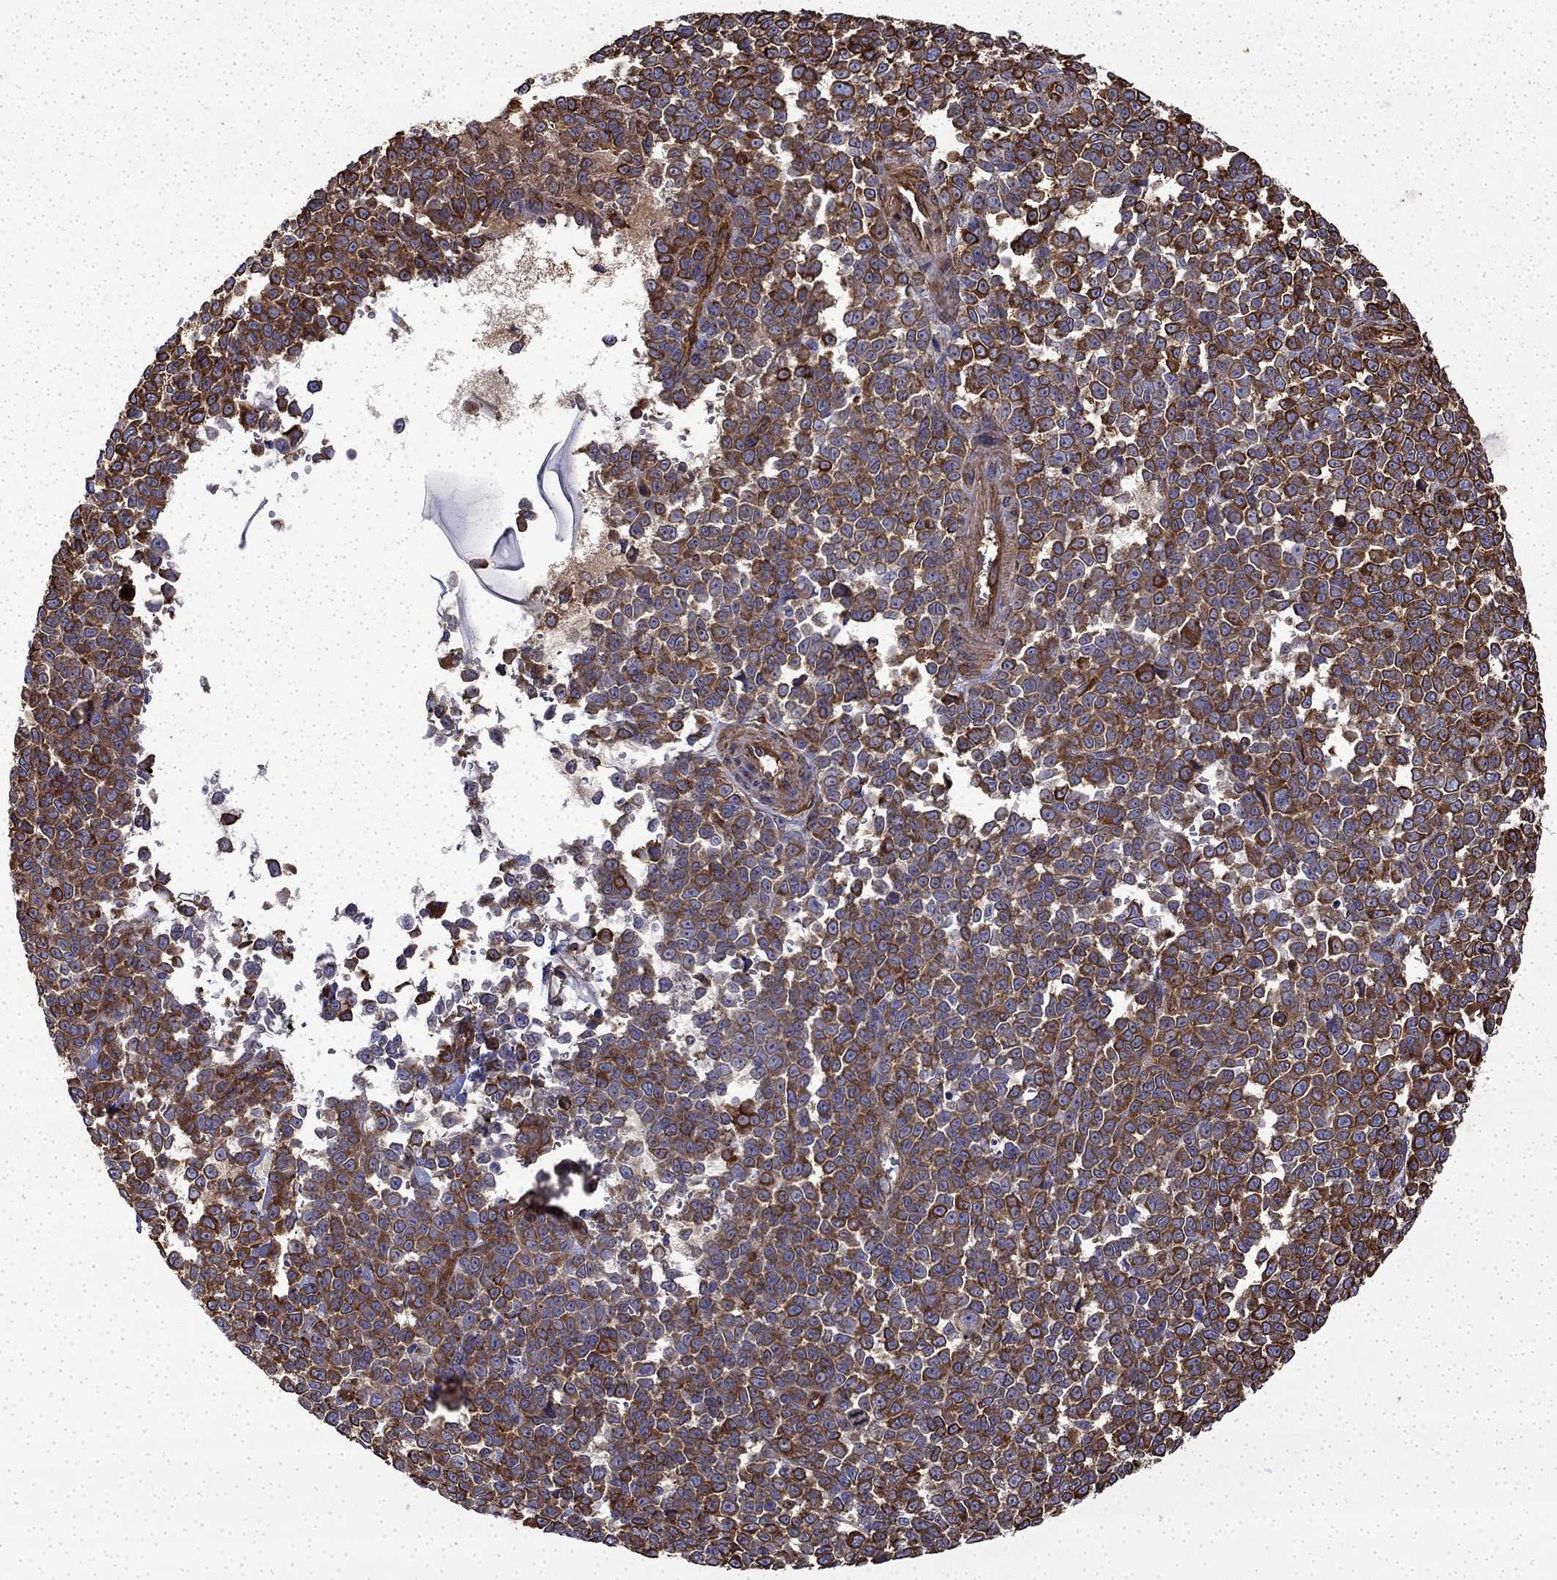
{"staining": {"intensity": "strong", "quantity": ">75%", "location": "cytoplasmic/membranous"}, "tissue": "melanoma", "cell_type": "Tumor cells", "image_type": "cancer", "snomed": [{"axis": "morphology", "description": "Malignant melanoma, NOS"}, {"axis": "topography", "description": "Skin"}], "caption": "Tumor cells display high levels of strong cytoplasmic/membranous staining in about >75% of cells in melanoma.", "gene": "MAP4", "patient": {"sex": "female", "age": 95}}